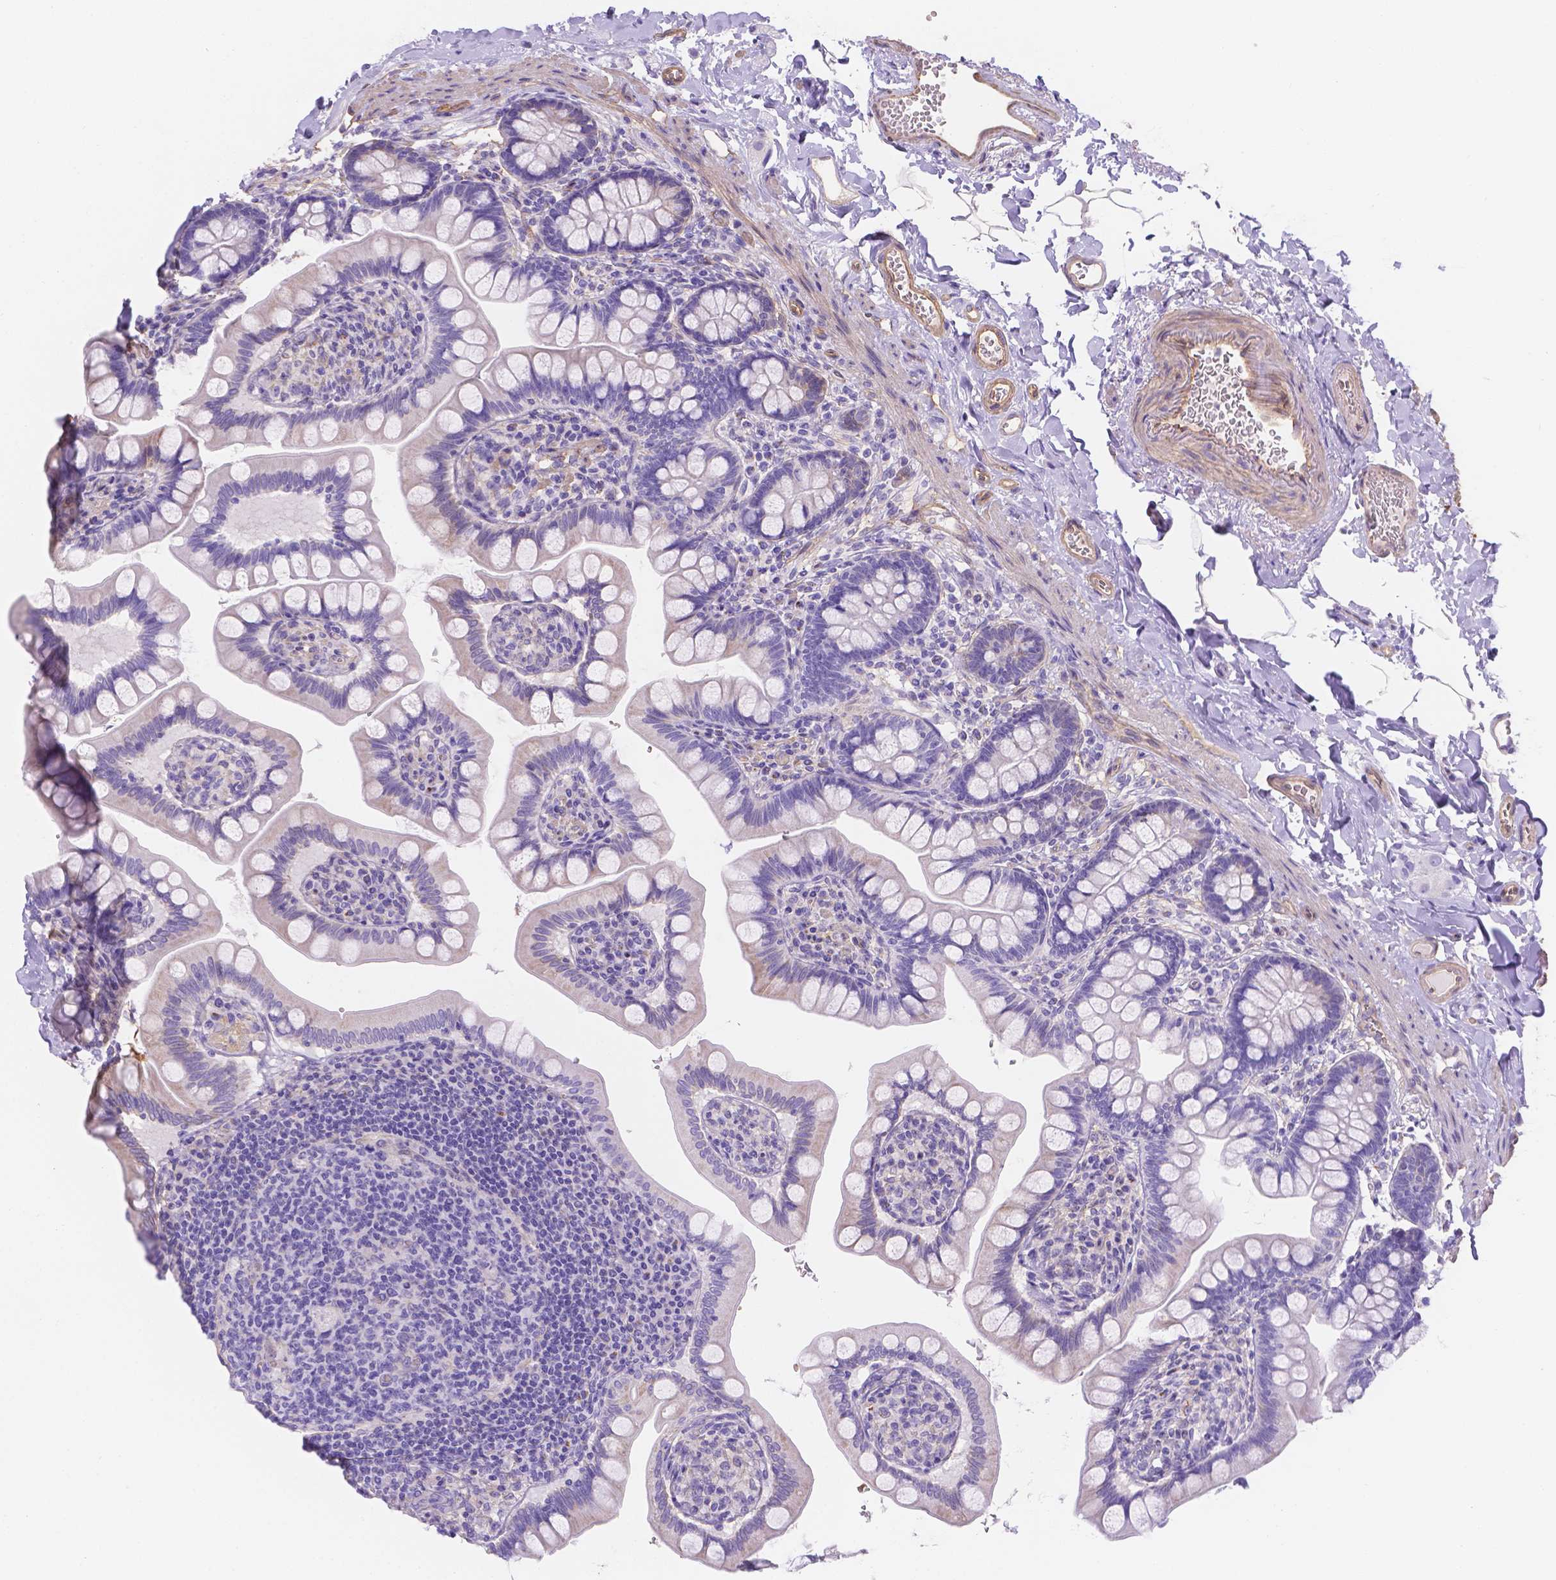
{"staining": {"intensity": "moderate", "quantity": "<25%", "location": "cytoplasmic/membranous"}, "tissue": "small intestine", "cell_type": "Glandular cells", "image_type": "normal", "snomed": [{"axis": "morphology", "description": "Normal tissue, NOS"}, {"axis": "topography", "description": "Small intestine"}], "caption": "Glandular cells demonstrate low levels of moderate cytoplasmic/membranous staining in approximately <25% of cells in benign human small intestine. (DAB (3,3'-diaminobenzidine) IHC, brown staining for protein, blue staining for nuclei).", "gene": "SLC40A1", "patient": {"sex": "female", "age": 56}}